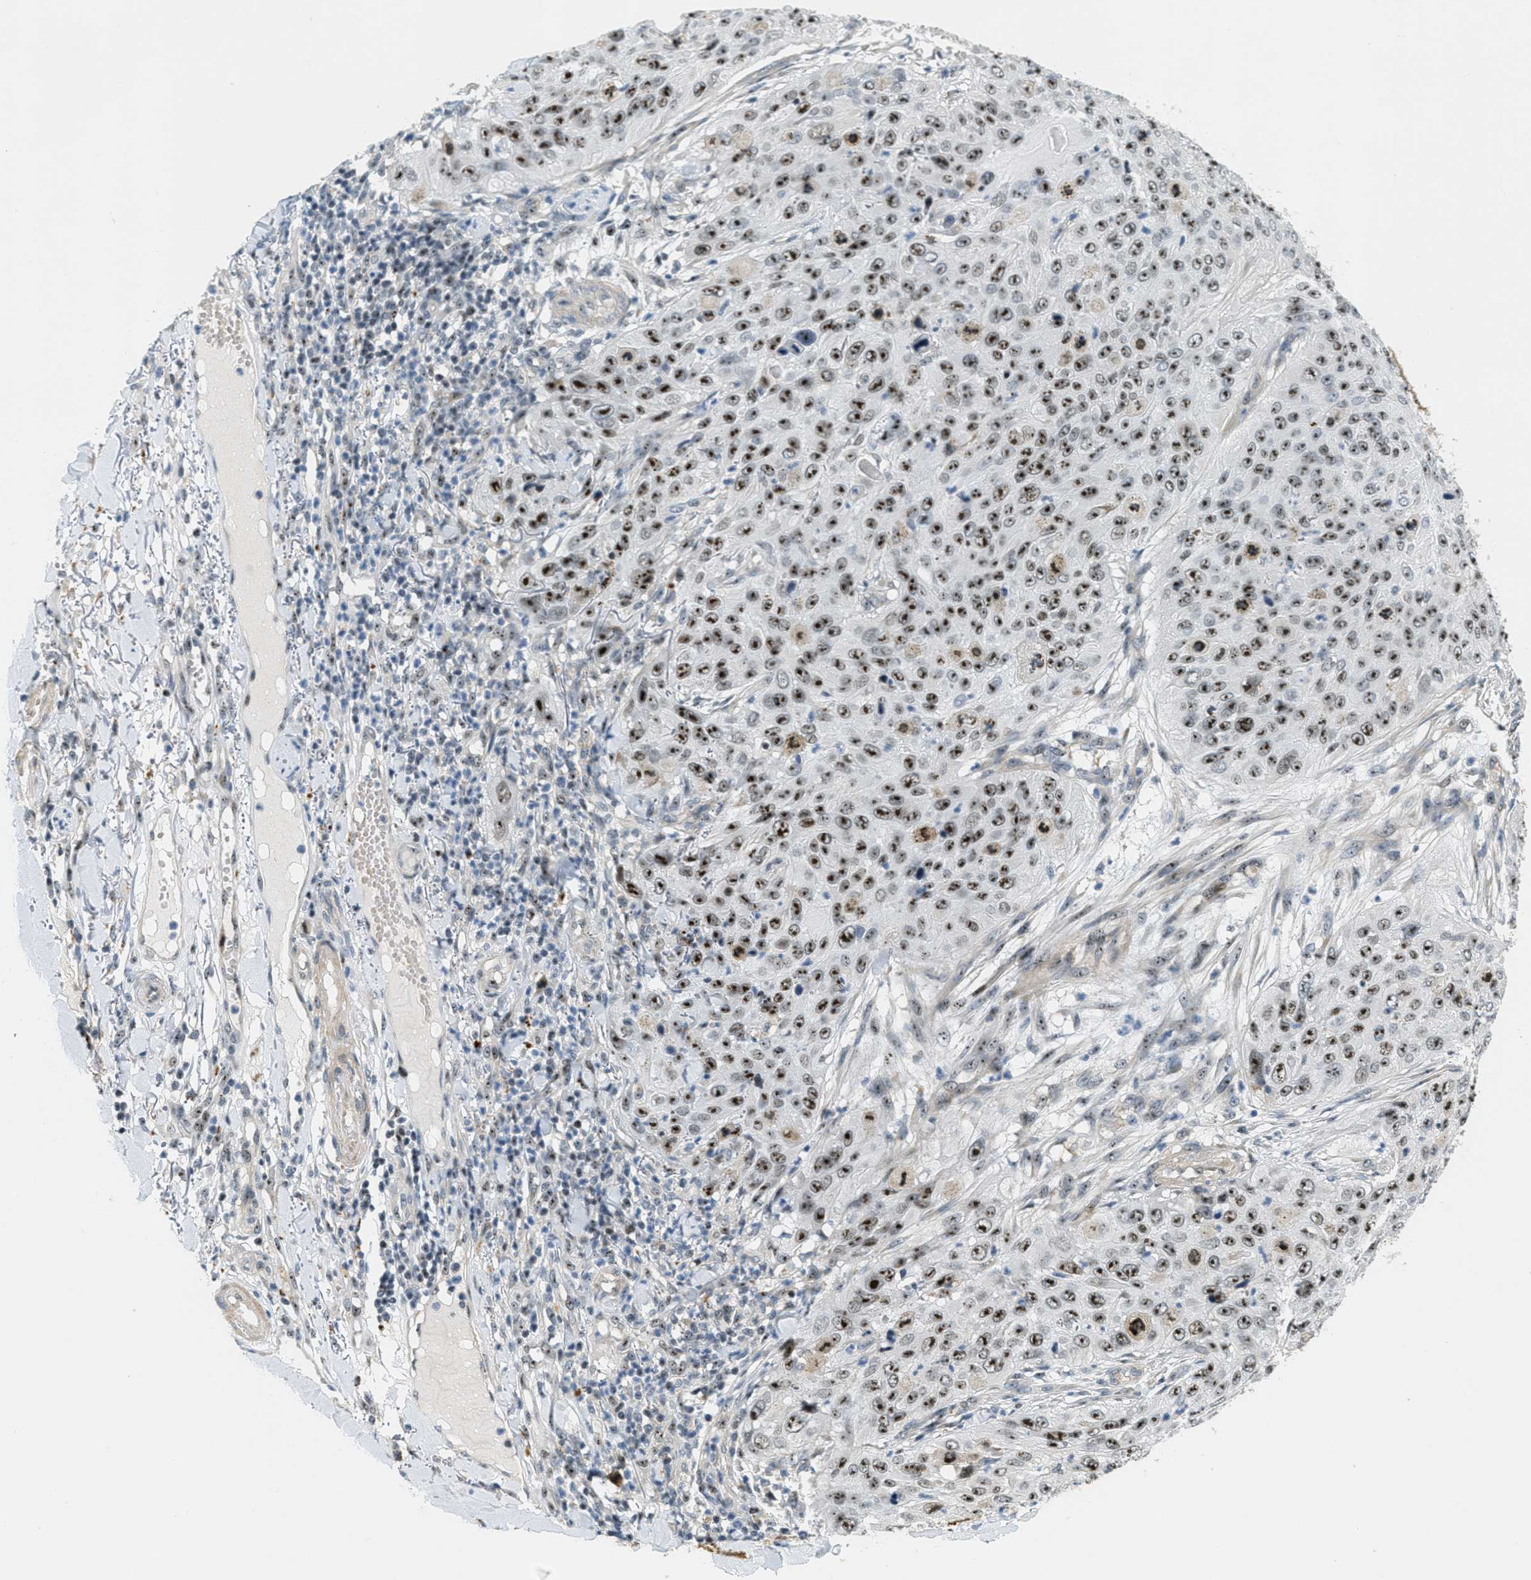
{"staining": {"intensity": "strong", "quantity": ">75%", "location": "nuclear"}, "tissue": "skin cancer", "cell_type": "Tumor cells", "image_type": "cancer", "snomed": [{"axis": "morphology", "description": "Squamous cell carcinoma, NOS"}, {"axis": "topography", "description": "Skin"}], "caption": "DAB (3,3'-diaminobenzidine) immunohistochemical staining of squamous cell carcinoma (skin) displays strong nuclear protein staining in about >75% of tumor cells.", "gene": "DDX47", "patient": {"sex": "female", "age": 80}}